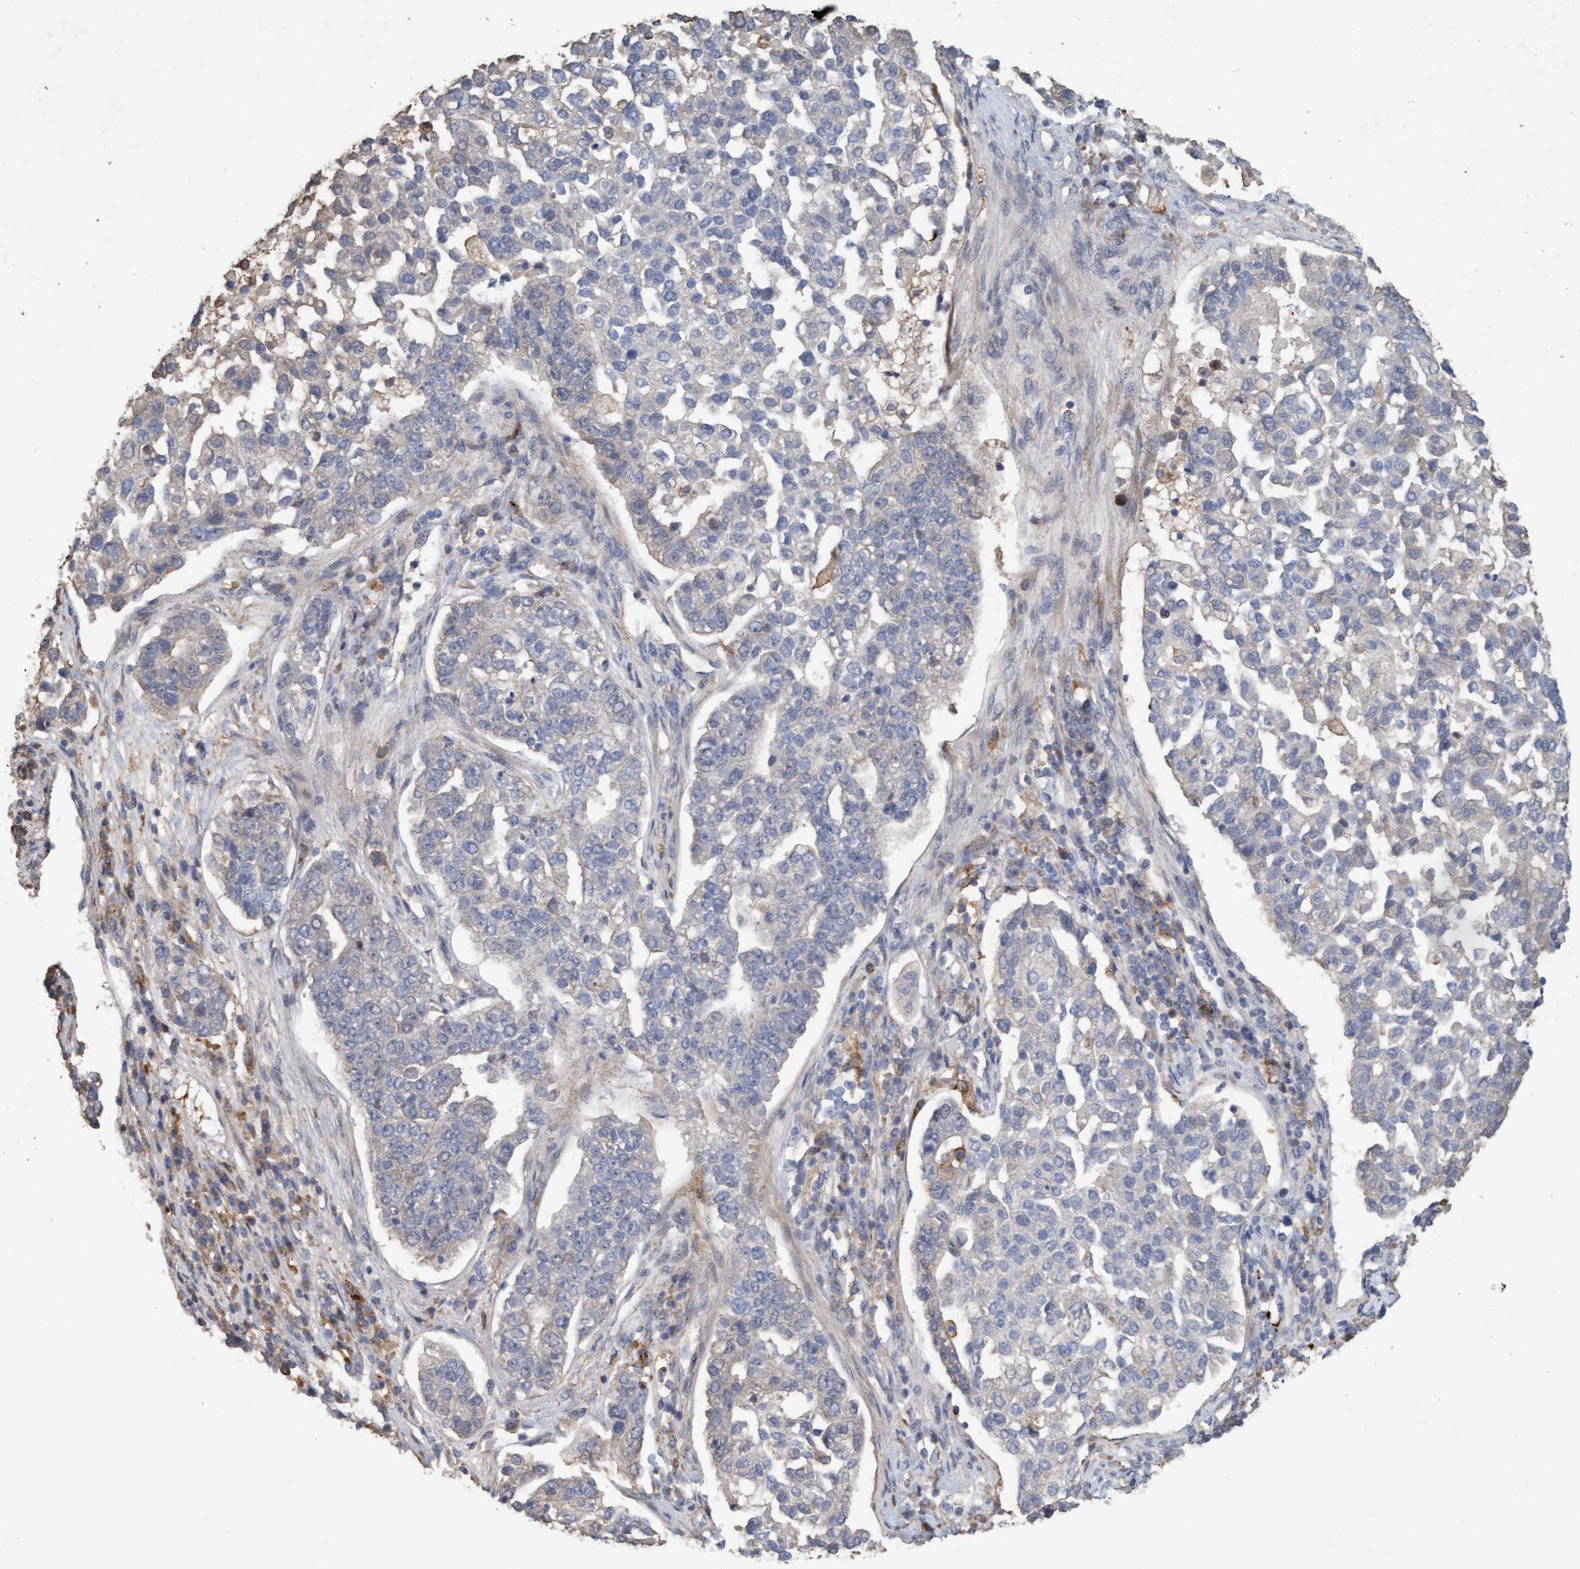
{"staining": {"intensity": "weak", "quantity": "<25%", "location": "cytoplasmic/membranous"}, "tissue": "pancreatic cancer", "cell_type": "Tumor cells", "image_type": "cancer", "snomed": [{"axis": "morphology", "description": "Adenocarcinoma, NOS"}, {"axis": "topography", "description": "Pancreas"}], "caption": "Tumor cells are negative for protein expression in human pancreatic adenocarcinoma. (Immunohistochemistry (ihc), brightfield microscopy, high magnification).", "gene": "LONRF1", "patient": {"sex": "female", "age": 61}}